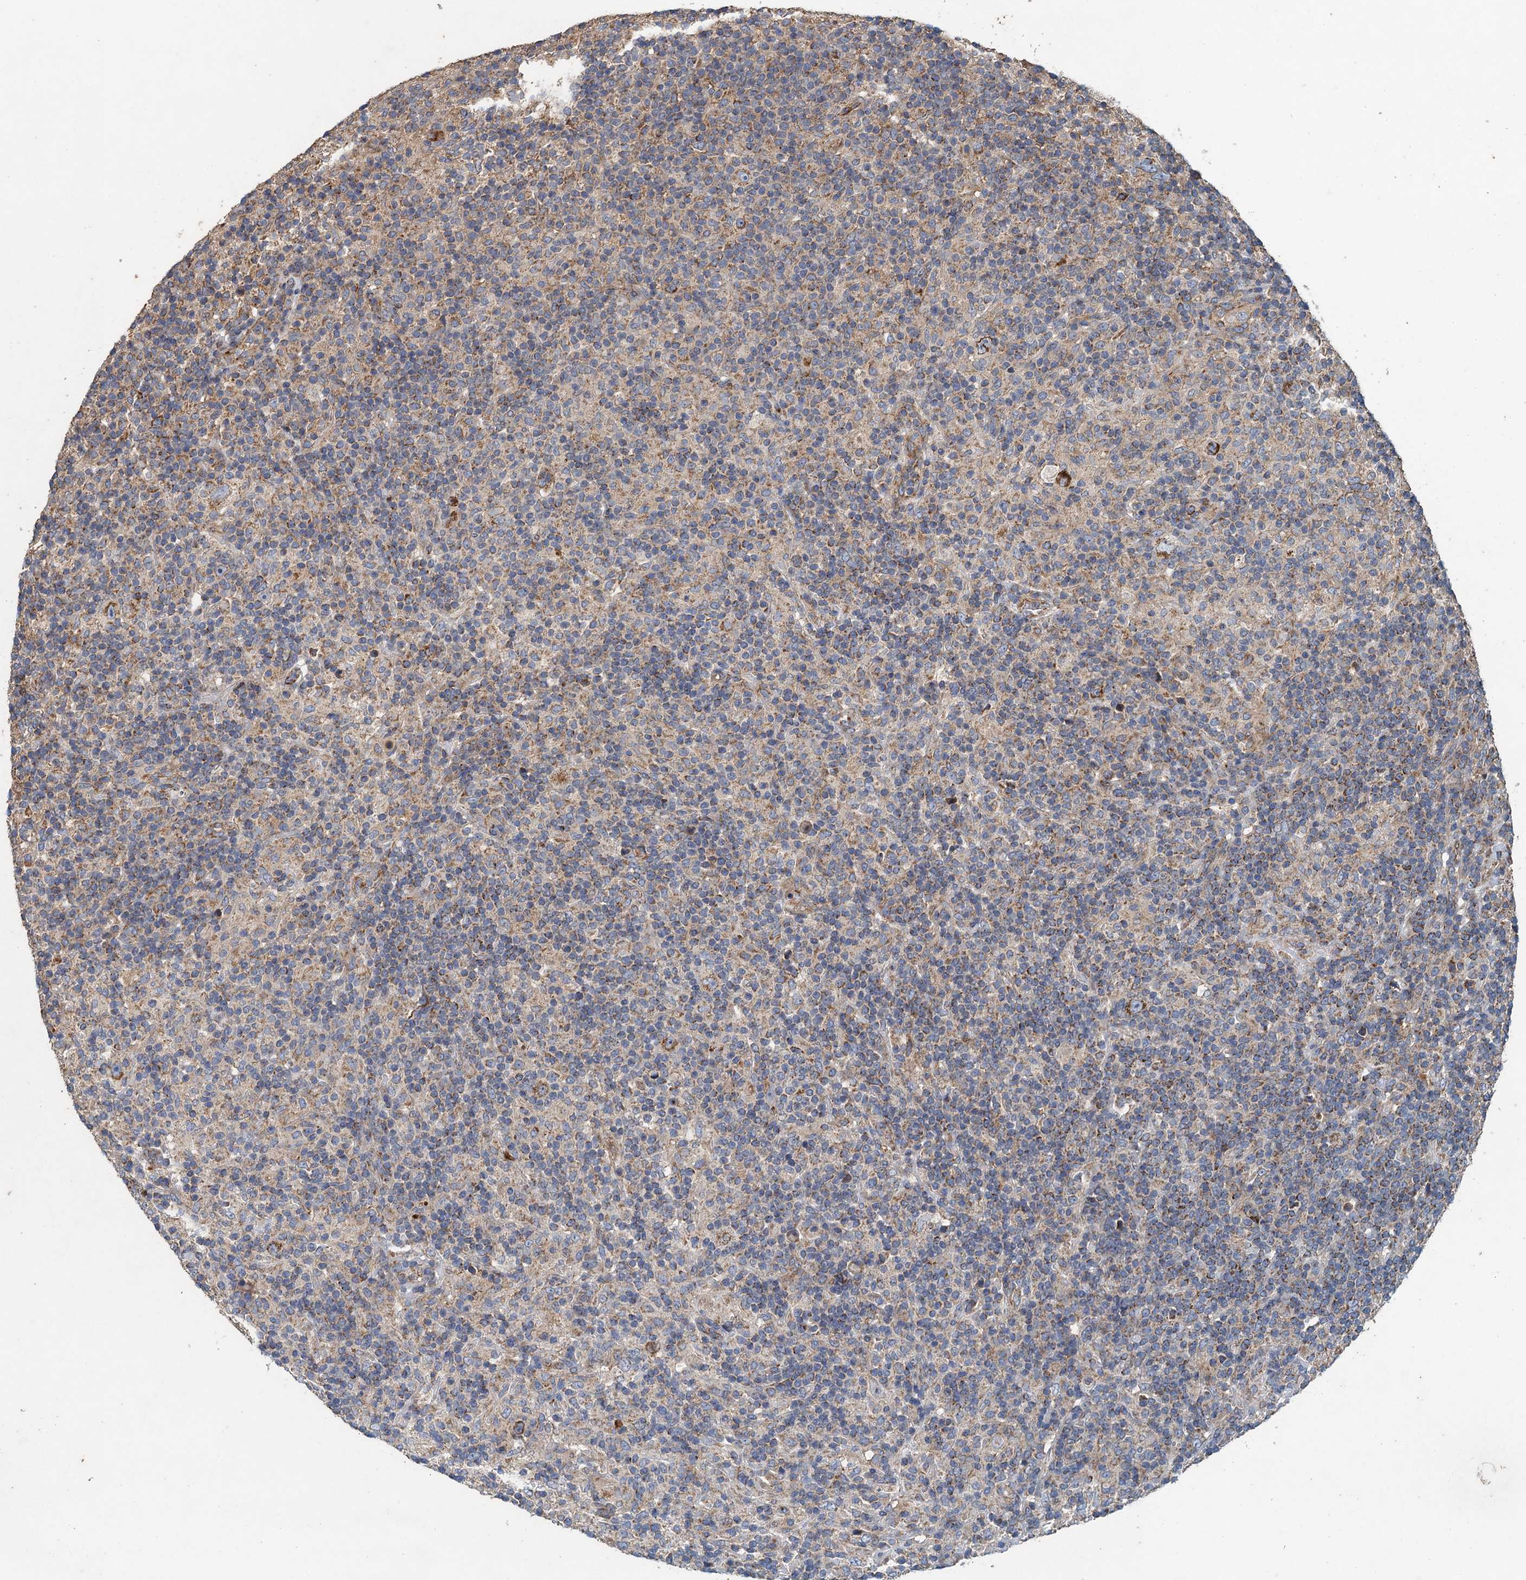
{"staining": {"intensity": "strong", "quantity": ">75%", "location": "cytoplasmic/membranous"}, "tissue": "lymphoma", "cell_type": "Tumor cells", "image_type": "cancer", "snomed": [{"axis": "morphology", "description": "Hodgkin's disease, NOS"}, {"axis": "topography", "description": "Lymph node"}], "caption": "A histopathology image of lymphoma stained for a protein reveals strong cytoplasmic/membranous brown staining in tumor cells.", "gene": "BCS1L", "patient": {"sex": "male", "age": 70}}